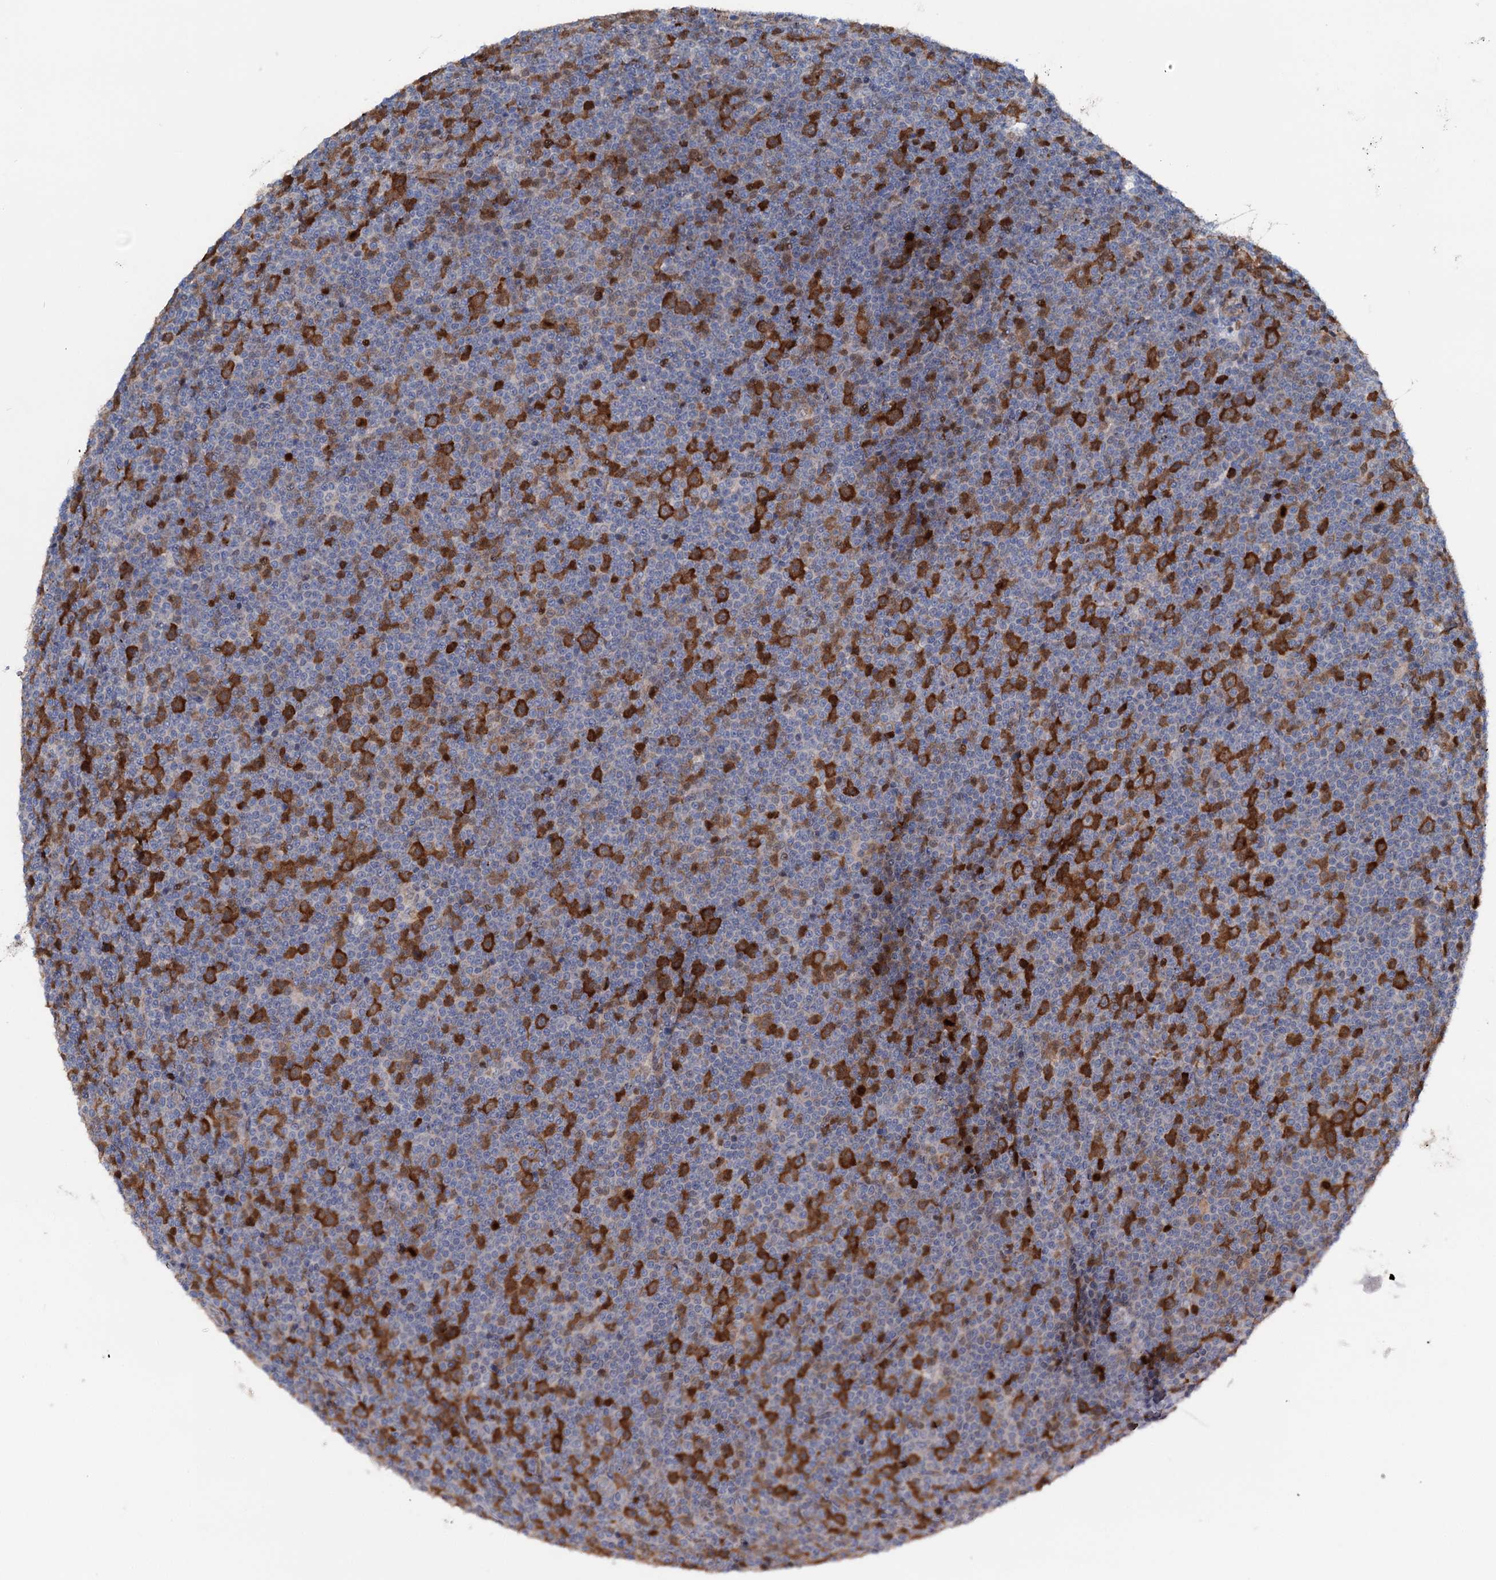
{"staining": {"intensity": "strong", "quantity": "25%-75%", "location": "cytoplasmic/membranous"}, "tissue": "lymphoma", "cell_type": "Tumor cells", "image_type": "cancer", "snomed": [{"axis": "morphology", "description": "Malignant lymphoma, non-Hodgkin's type, Low grade"}, {"axis": "topography", "description": "Lymph node"}], "caption": "This micrograph shows lymphoma stained with immunohistochemistry to label a protein in brown. The cytoplasmic/membranous of tumor cells show strong positivity for the protein. Nuclei are counter-stained blue.", "gene": "NCAPD2", "patient": {"sex": "female", "age": 67}}